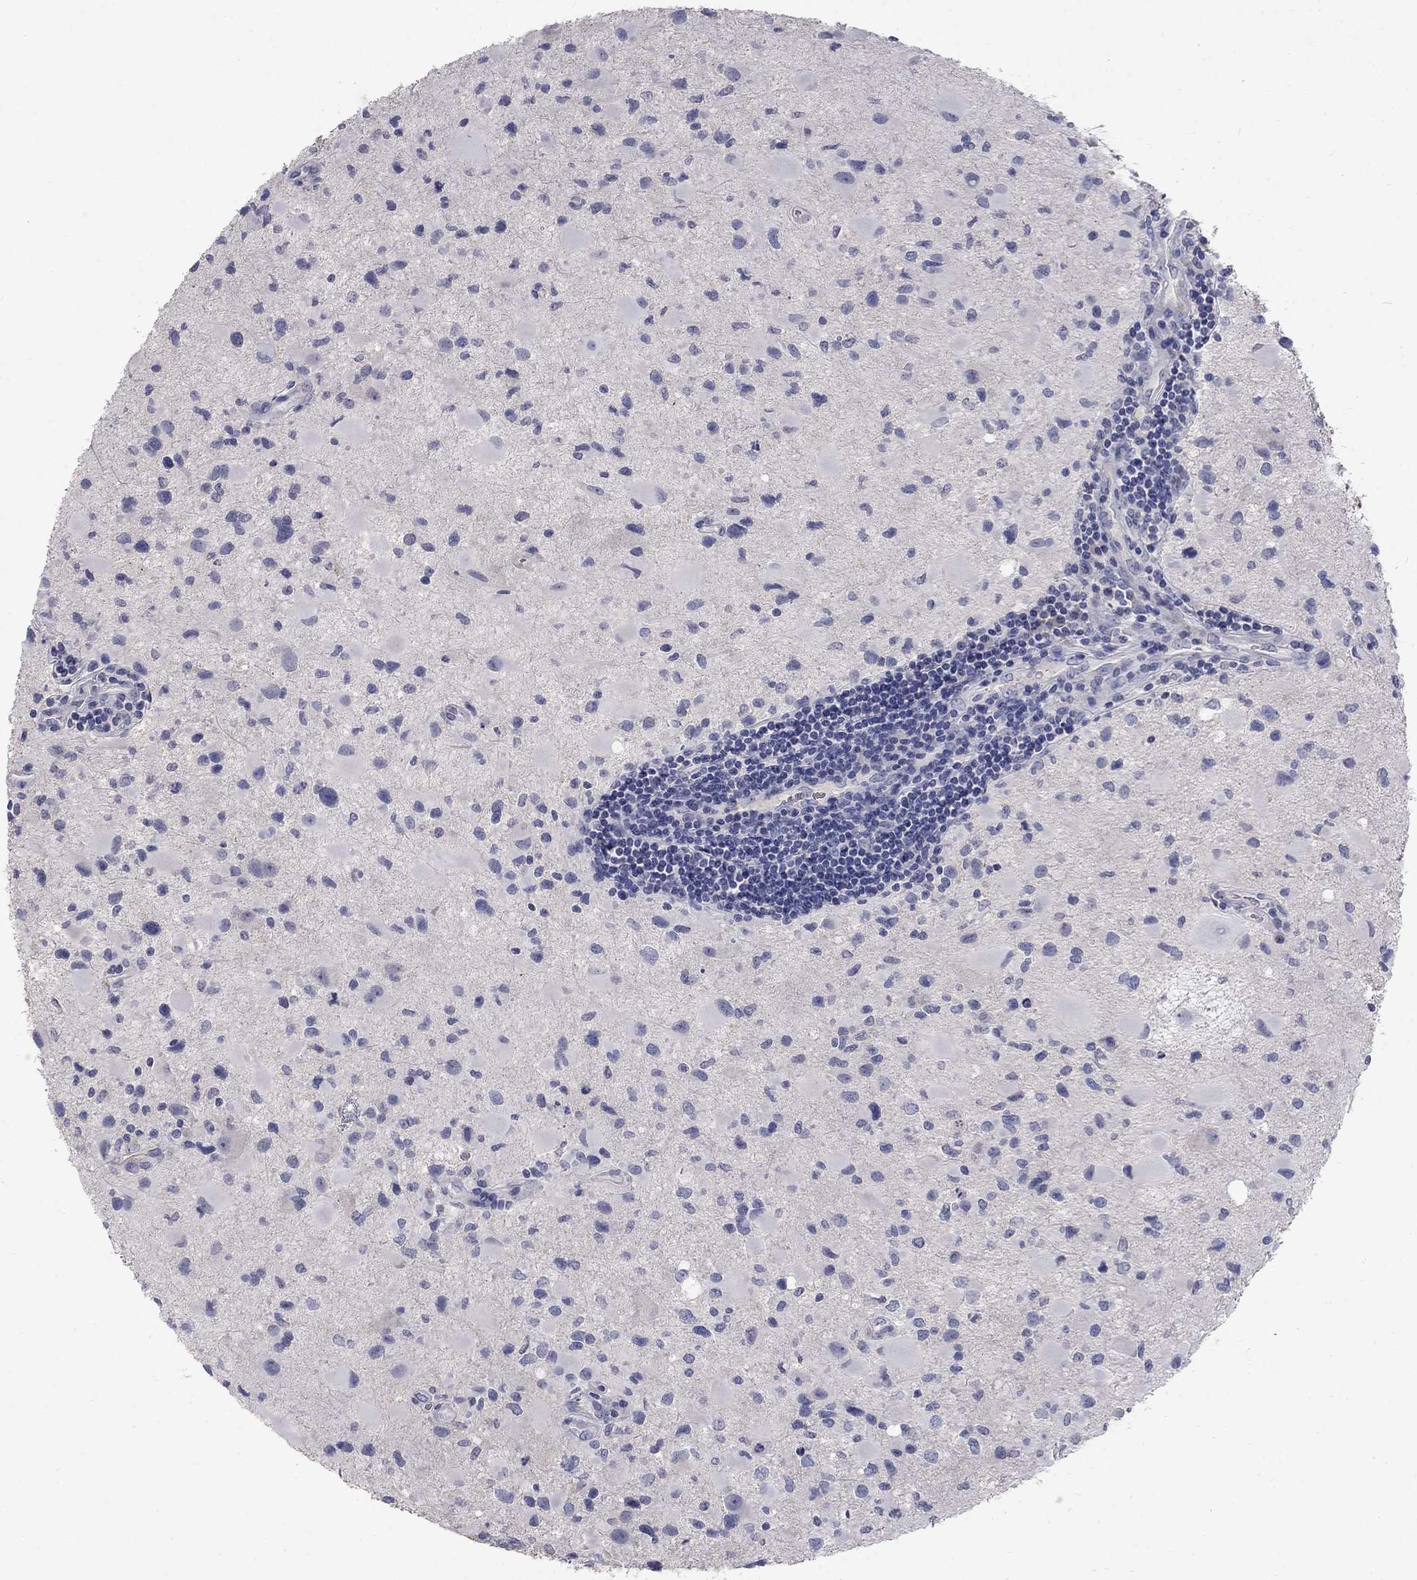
{"staining": {"intensity": "negative", "quantity": "none", "location": "none"}, "tissue": "glioma", "cell_type": "Tumor cells", "image_type": "cancer", "snomed": [{"axis": "morphology", "description": "Glioma, malignant, Low grade"}, {"axis": "topography", "description": "Brain"}], "caption": "Immunohistochemistry micrograph of glioma stained for a protein (brown), which shows no staining in tumor cells. The staining is performed using DAB brown chromogen with nuclei counter-stained in using hematoxylin.", "gene": "PTH1R", "patient": {"sex": "female", "age": 32}}